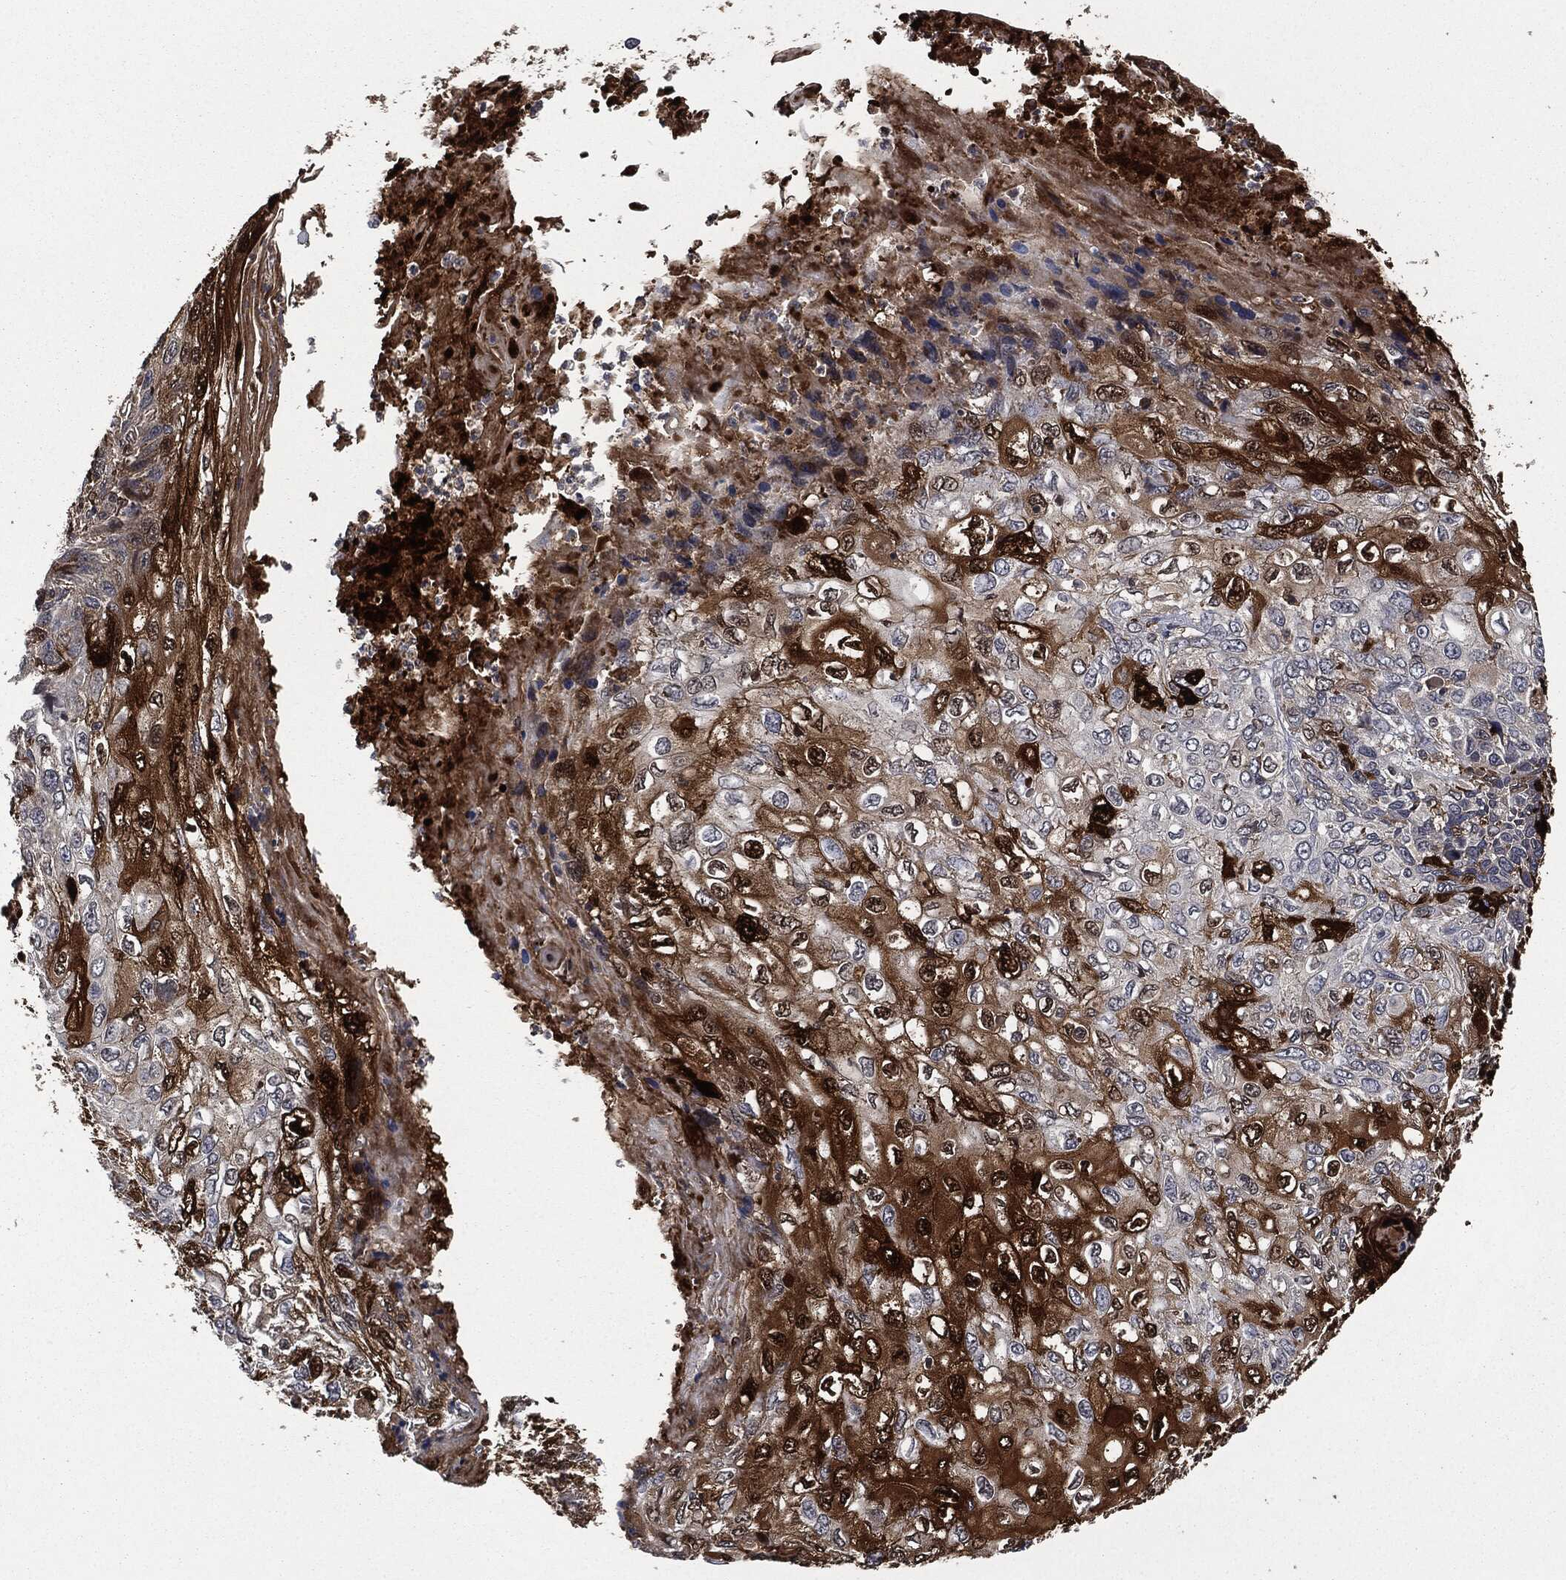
{"staining": {"intensity": "strong", "quantity": "<25%", "location": "cytoplasmic/membranous"}, "tissue": "skin cancer", "cell_type": "Tumor cells", "image_type": "cancer", "snomed": [{"axis": "morphology", "description": "Squamous cell carcinoma, NOS"}, {"axis": "topography", "description": "Skin"}], "caption": "Tumor cells reveal strong cytoplasmic/membranous positivity in about <25% of cells in skin cancer (squamous cell carcinoma).", "gene": "CRABP2", "patient": {"sex": "male", "age": 92}}